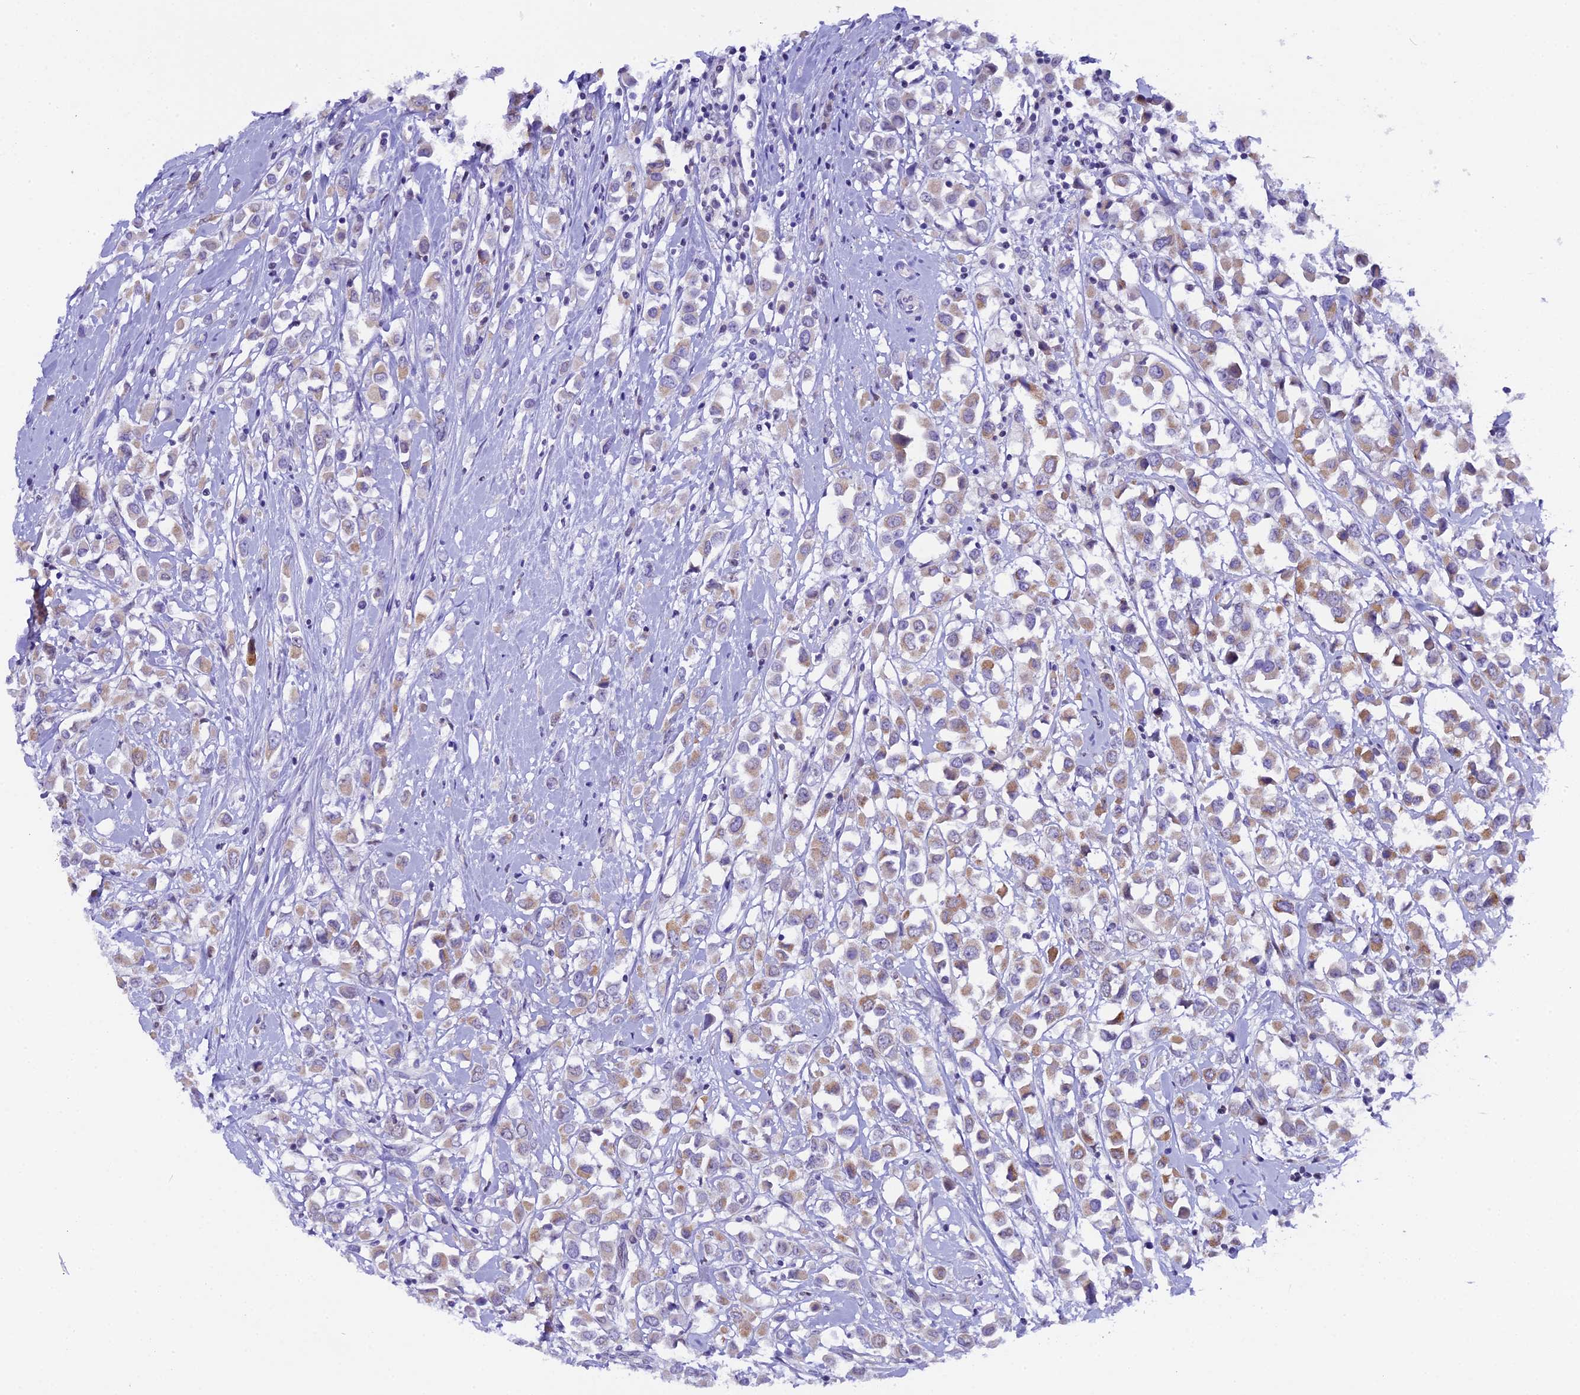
{"staining": {"intensity": "weak", "quantity": ">75%", "location": "cytoplasmic/membranous"}, "tissue": "breast cancer", "cell_type": "Tumor cells", "image_type": "cancer", "snomed": [{"axis": "morphology", "description": "Duct carcinoma"}, {"axis": "topography", "description": "Breast"}], "caption": "There is low levels of weak cytoplasmic/membranous positivity in tumor cells of breast cancer (invasive ductal carcinoma), as demonstrated by immunohistochemical staining (brown color).", "gene": "OSGEP", "patient": {"sex": "female", "age": 87}}